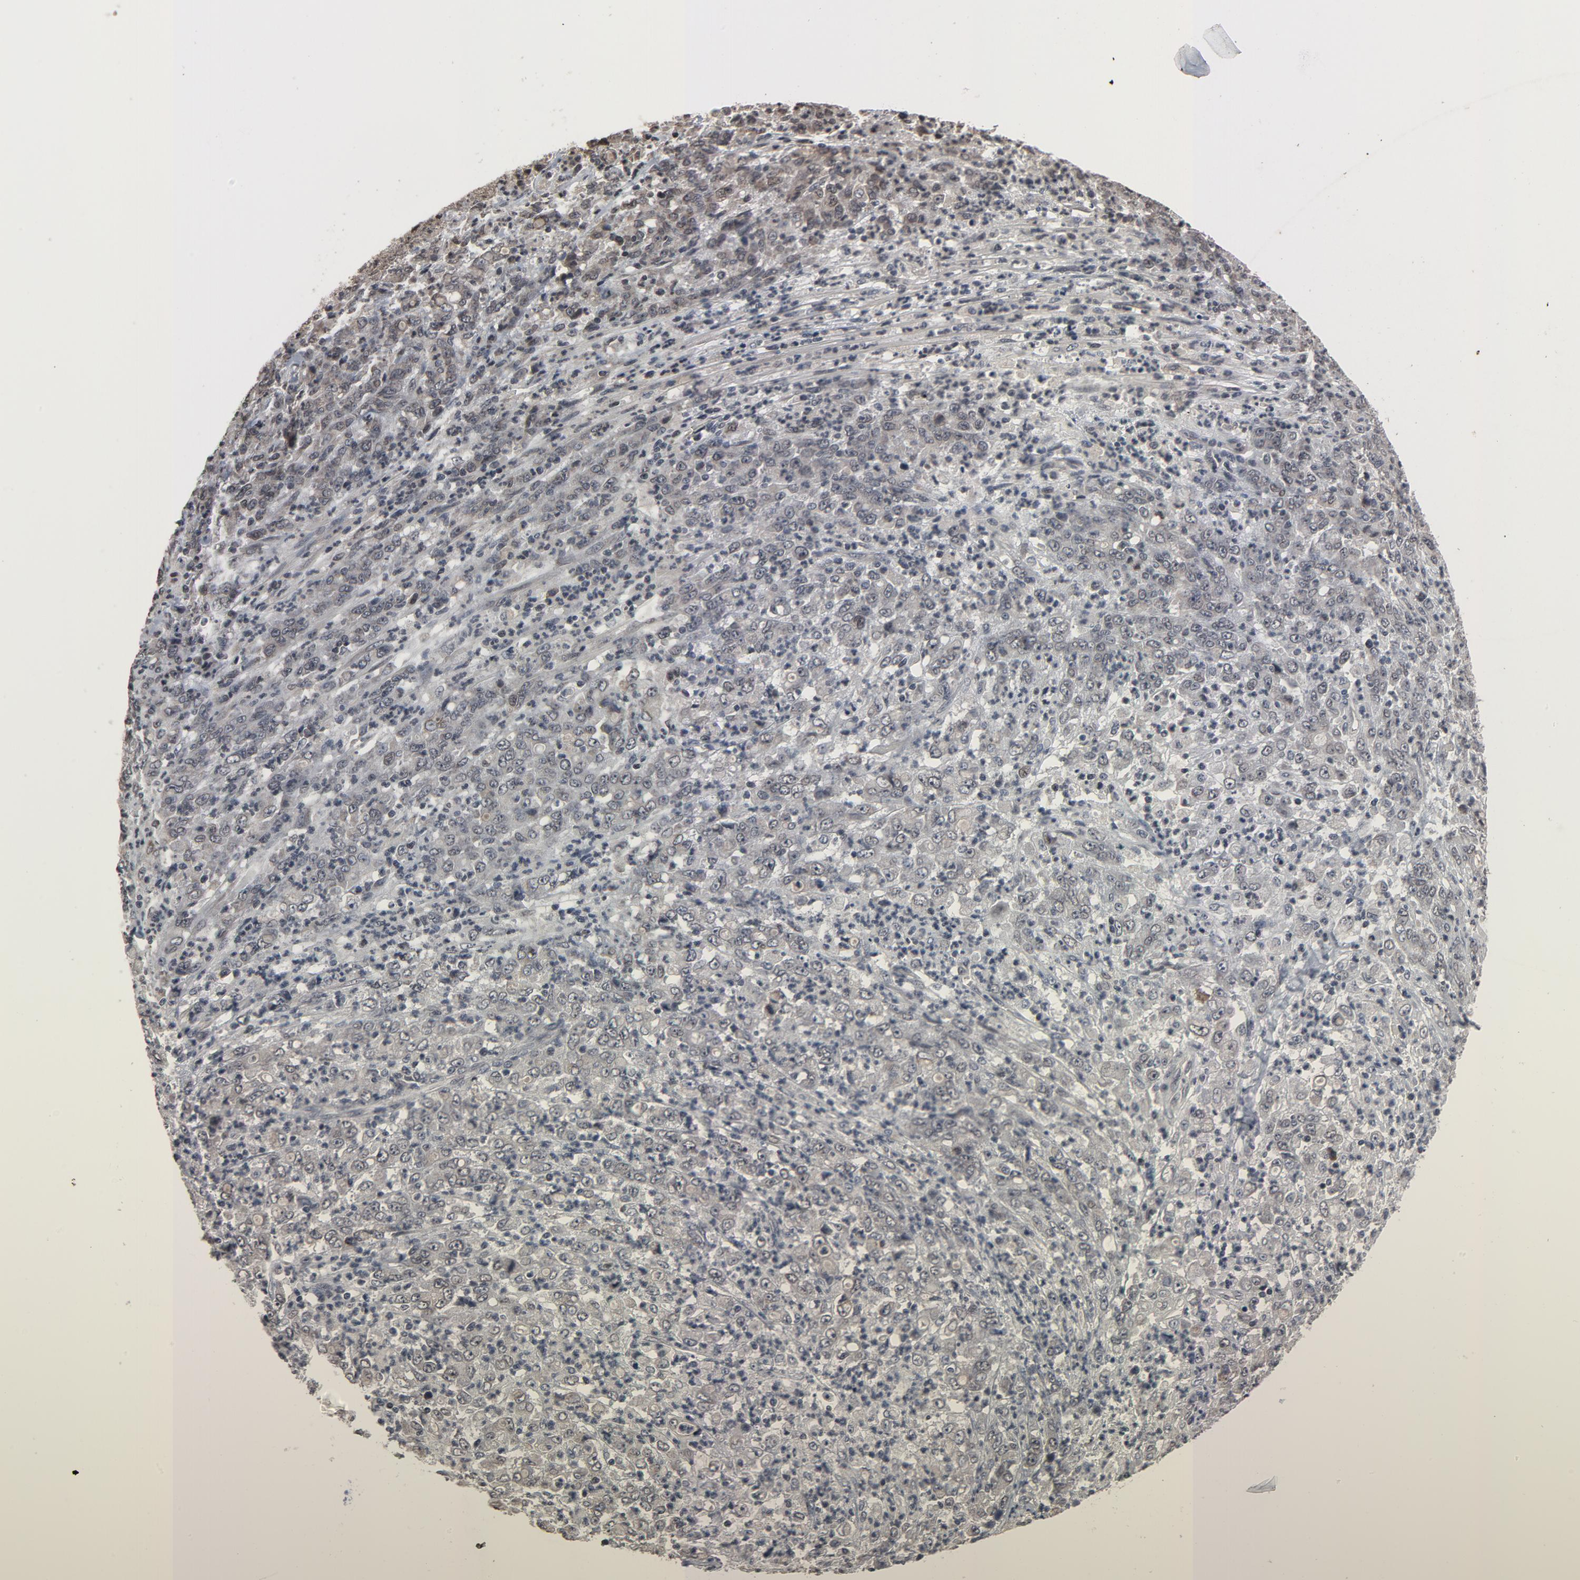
{"staining": {"intensity": "weak", "quantity": "<25%", "location": "cytoplasmic/membranous,nuclear"}, "tissue": "stomach cancer", "cell_type": "Tumor cells", "image_type": "cancer", "snomed": [{"axis": "morphology", "description": "Adenocarcinoma, NOS"}, {"axis": "topography", "description": "Stomach, lower"}], "caption": "IHC of human stomach adenocarcinoma demonstrates no positivity in tumor cells. Brightfield microscopy of immunohistochemistry (IHC) stained with DAB (3,3'-diaminobenzidine) (brown) and hematoxylin (blue), captured at high magnification.", "gene": "POM121", "patient": {"sex": "female", "age": 71}}